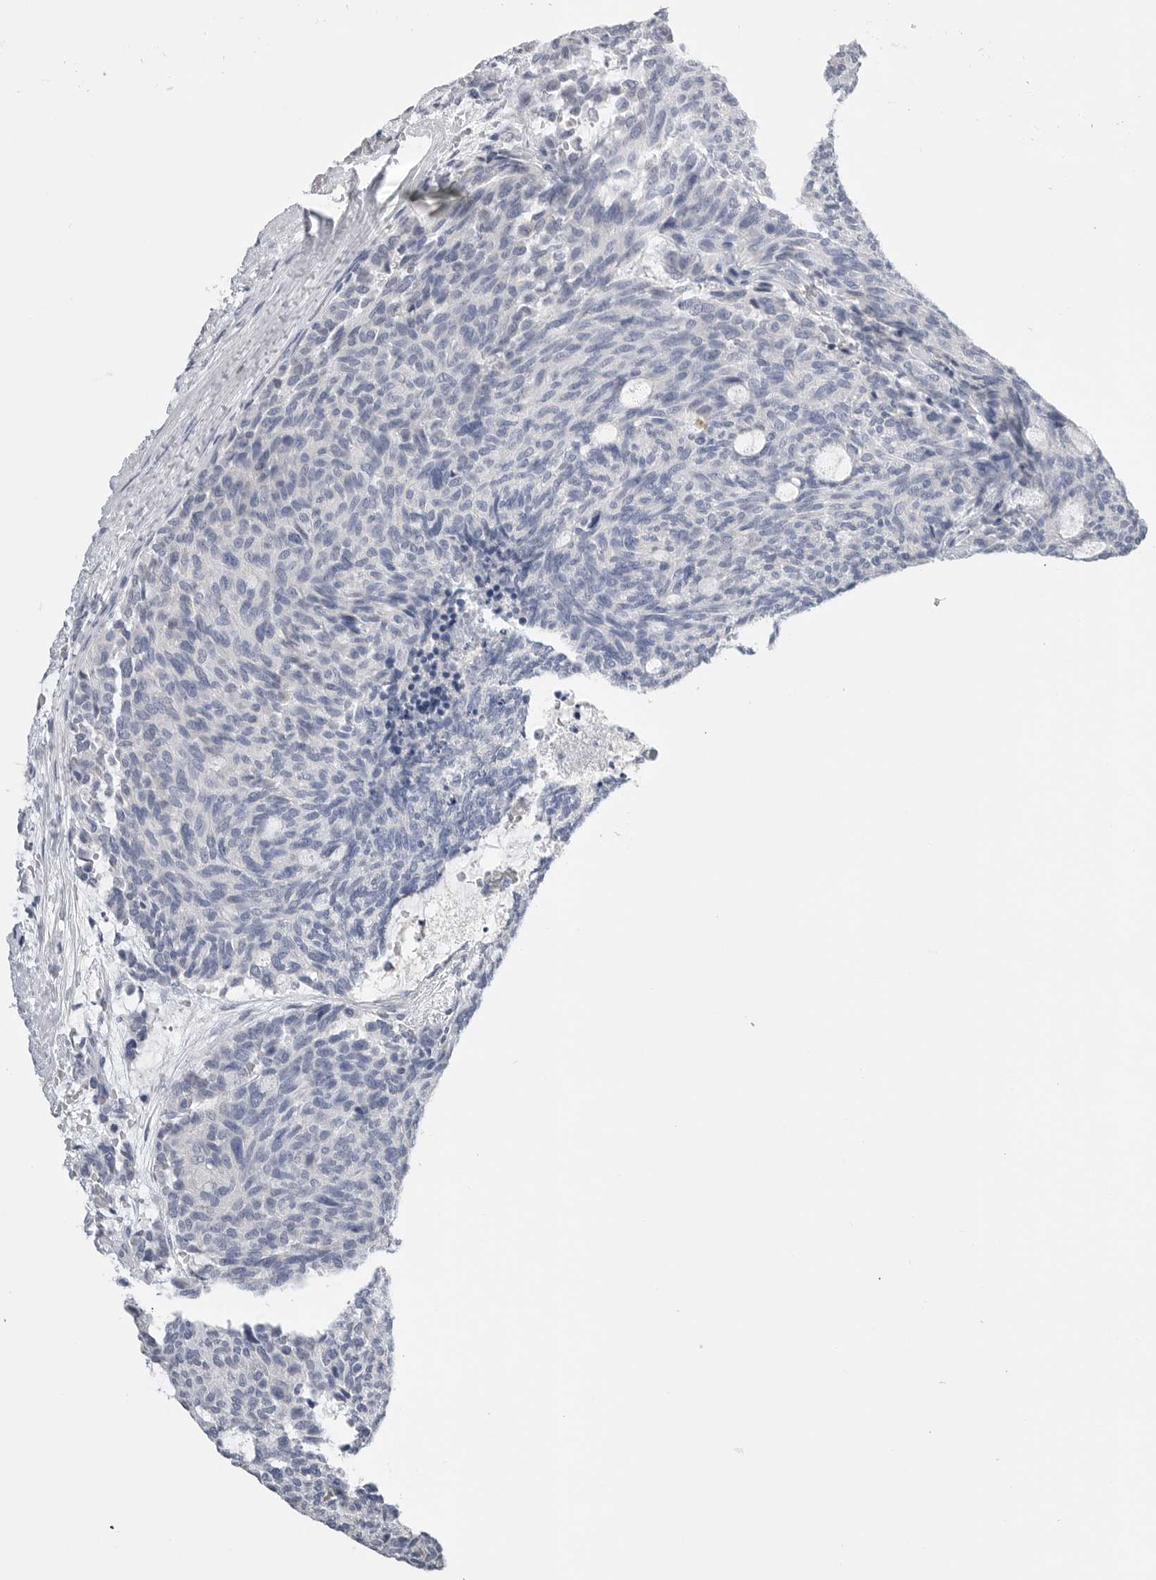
{"staining": {"intensity": "negative", "quantity": "none", "location": "none"}, "tissue": "carcinoid", "cell_type": "Tumor cells", "image_type": "cancer", "snomed": [{"axis": "morphology", "description": "Carcinoid, malignant, NOS"}, {"axis": "topography", "description": "Pancreas"}], "caption": "Immunohistochemistry (IHC) photomicrograph of carcinoid stained for a protein (brown), which shows no positivity in tumor cells. Brightfield microscopy of immunohistochemistry (IHC) stained with DAB (brown) and hematoxylin (blue), captured at high magnification.", "gene": "FABP6", "patient": {"sex": "female", "age": 54}}